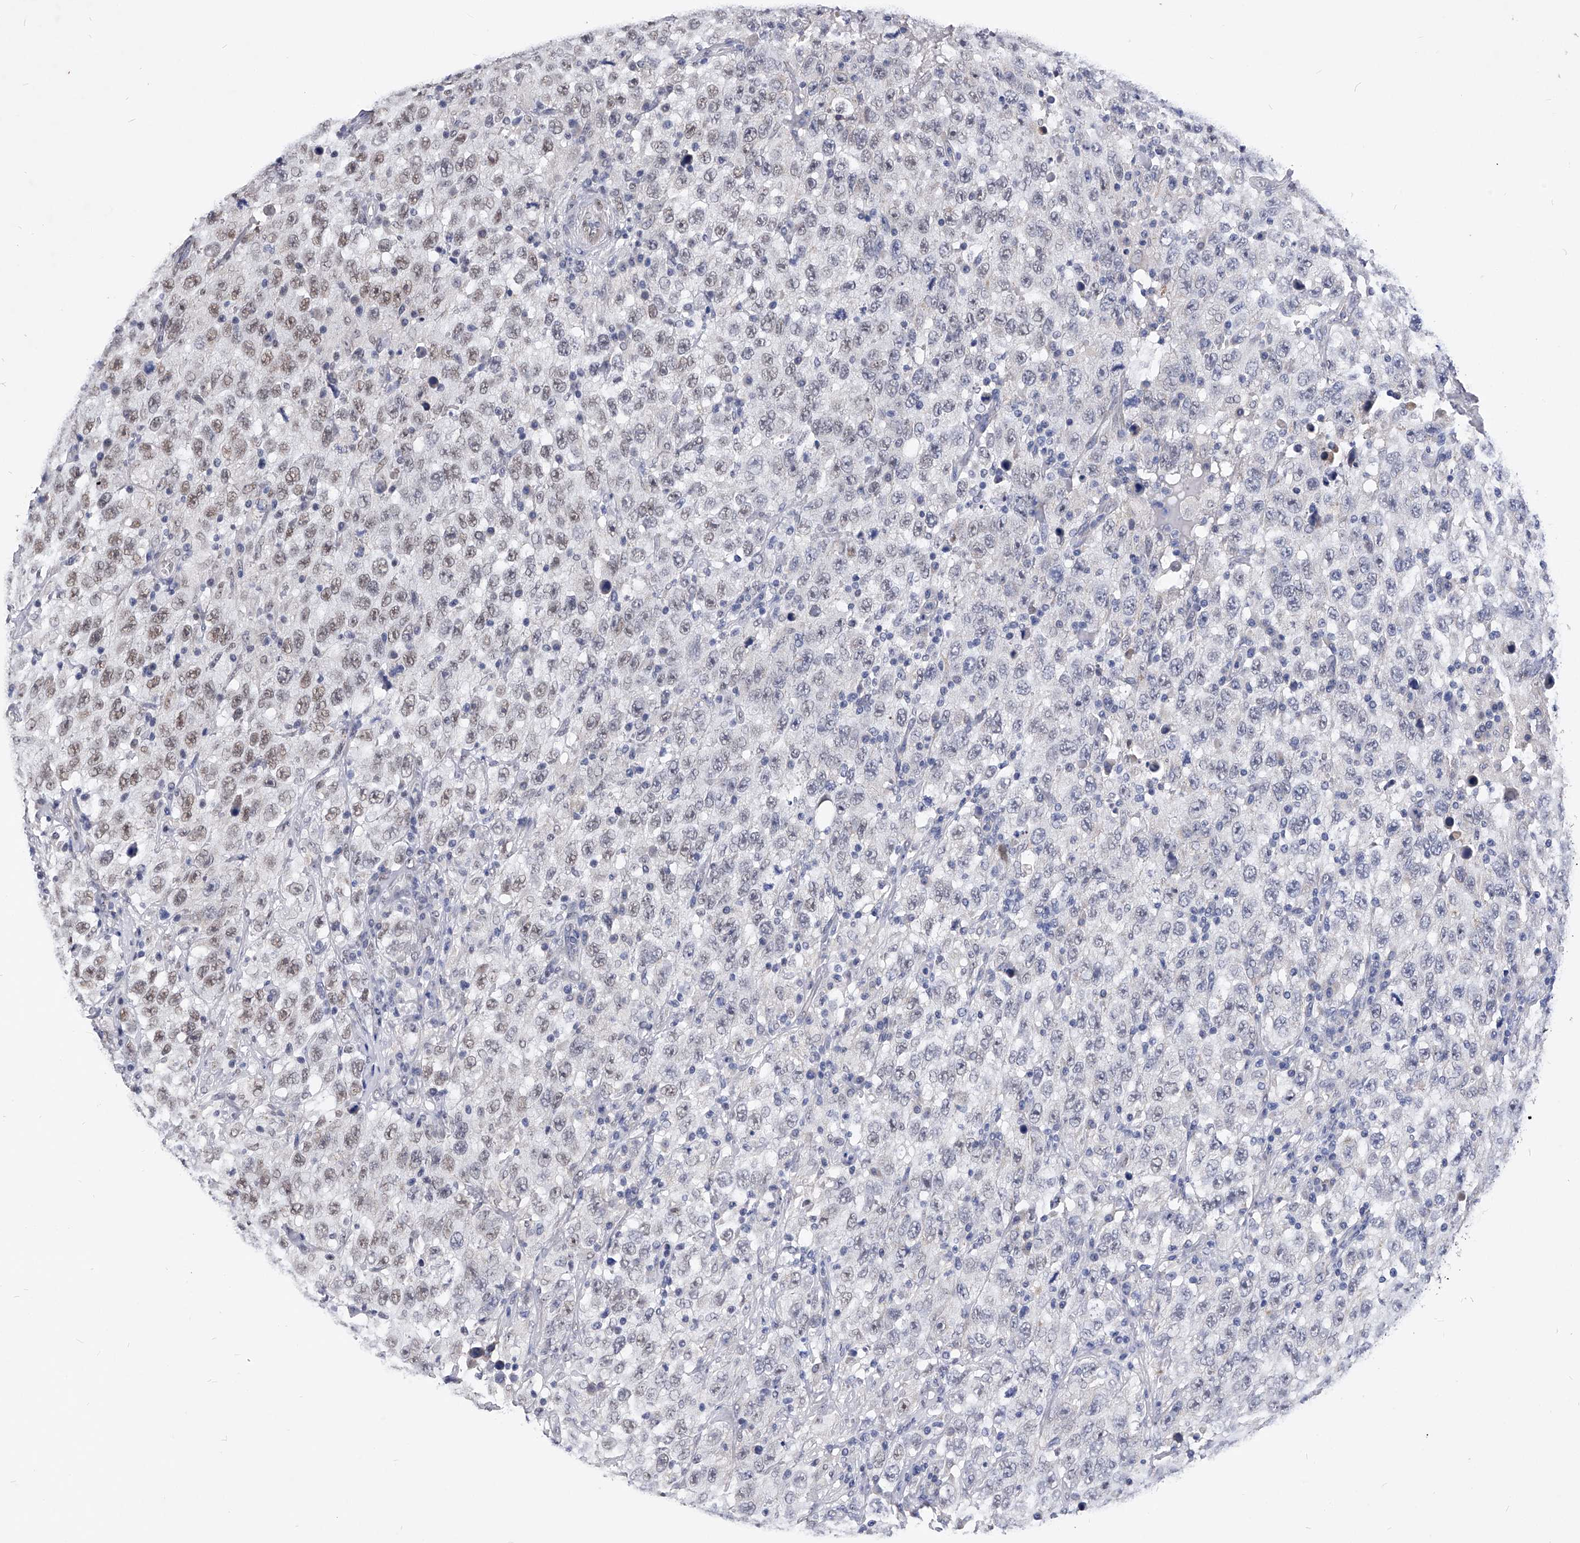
{"staining": {"intensity": "weak", "quantity": "25%-75%", "location": "nuclear"}, "tissue": "testis cancer", "cell_type": "Tumor cells", "image_type": "cancer", "snomed": [{"axis": "morphology", "description": "Seminoma, NOS"}, {"axis": "topography", "description": "Testis"}], "caption": "Weak nuclear protein expression is seen in about 25%-75% of tumor cells in testis cancer.", "gene": "ZNF529", "patient": {"sex": "male", "age": 65}}